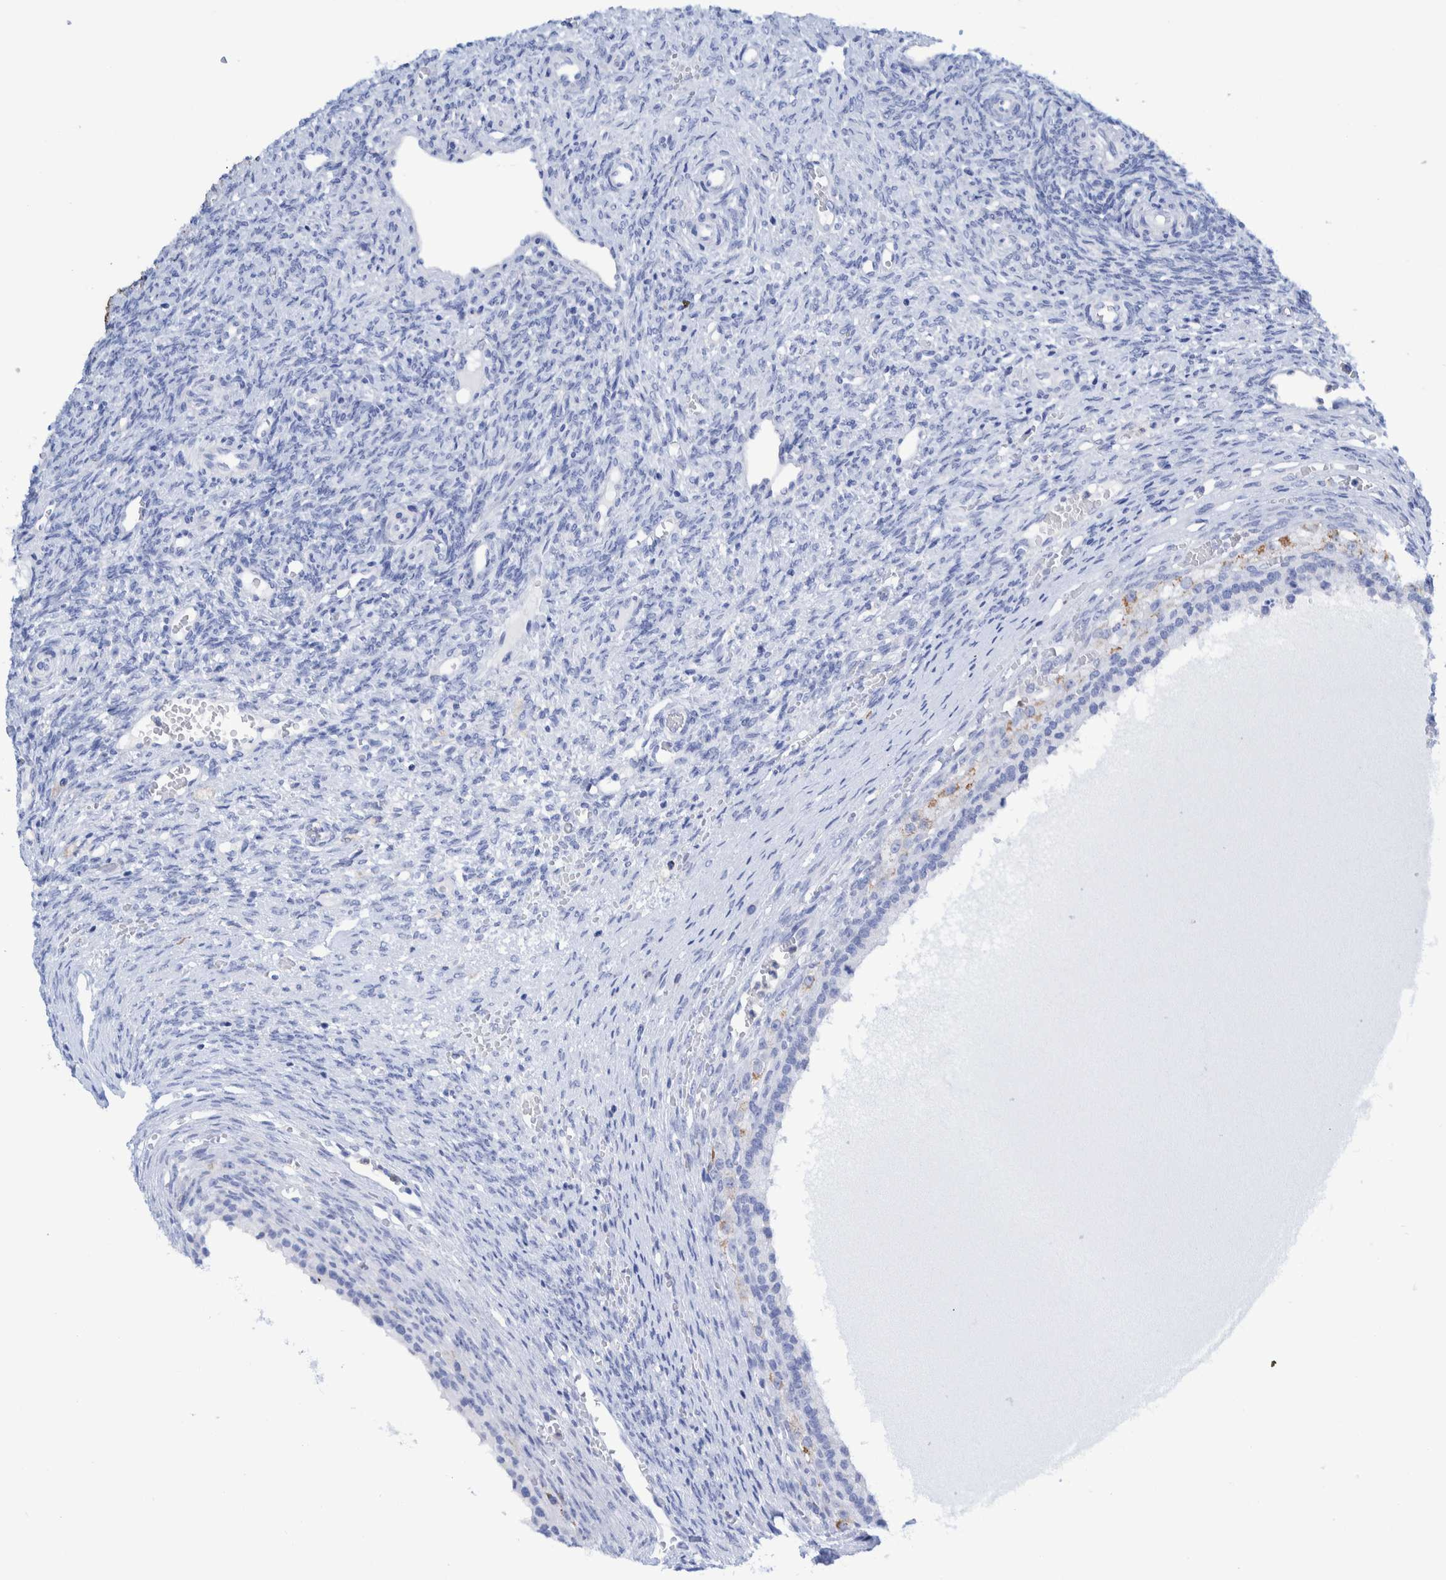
{"staining": {"intensity": "weak", "quantity": "<25%", "location": "cytoplasmic/membranous"}, "tissue": "ovary", "cell_type": "Follicle cells", "image_type": "normal", "snomed": [{"axis": "morphology", "description": "Normal tissue, NOS"}, {"axis": "topography", "description": "Ovary"}], "caption": "Human ovary stained for a protein using immunohistochemistry (IHC) exhibits no staining in follicle cells.", "gene": "KRT14", "patient": {"sex": "female", "age": 41}}